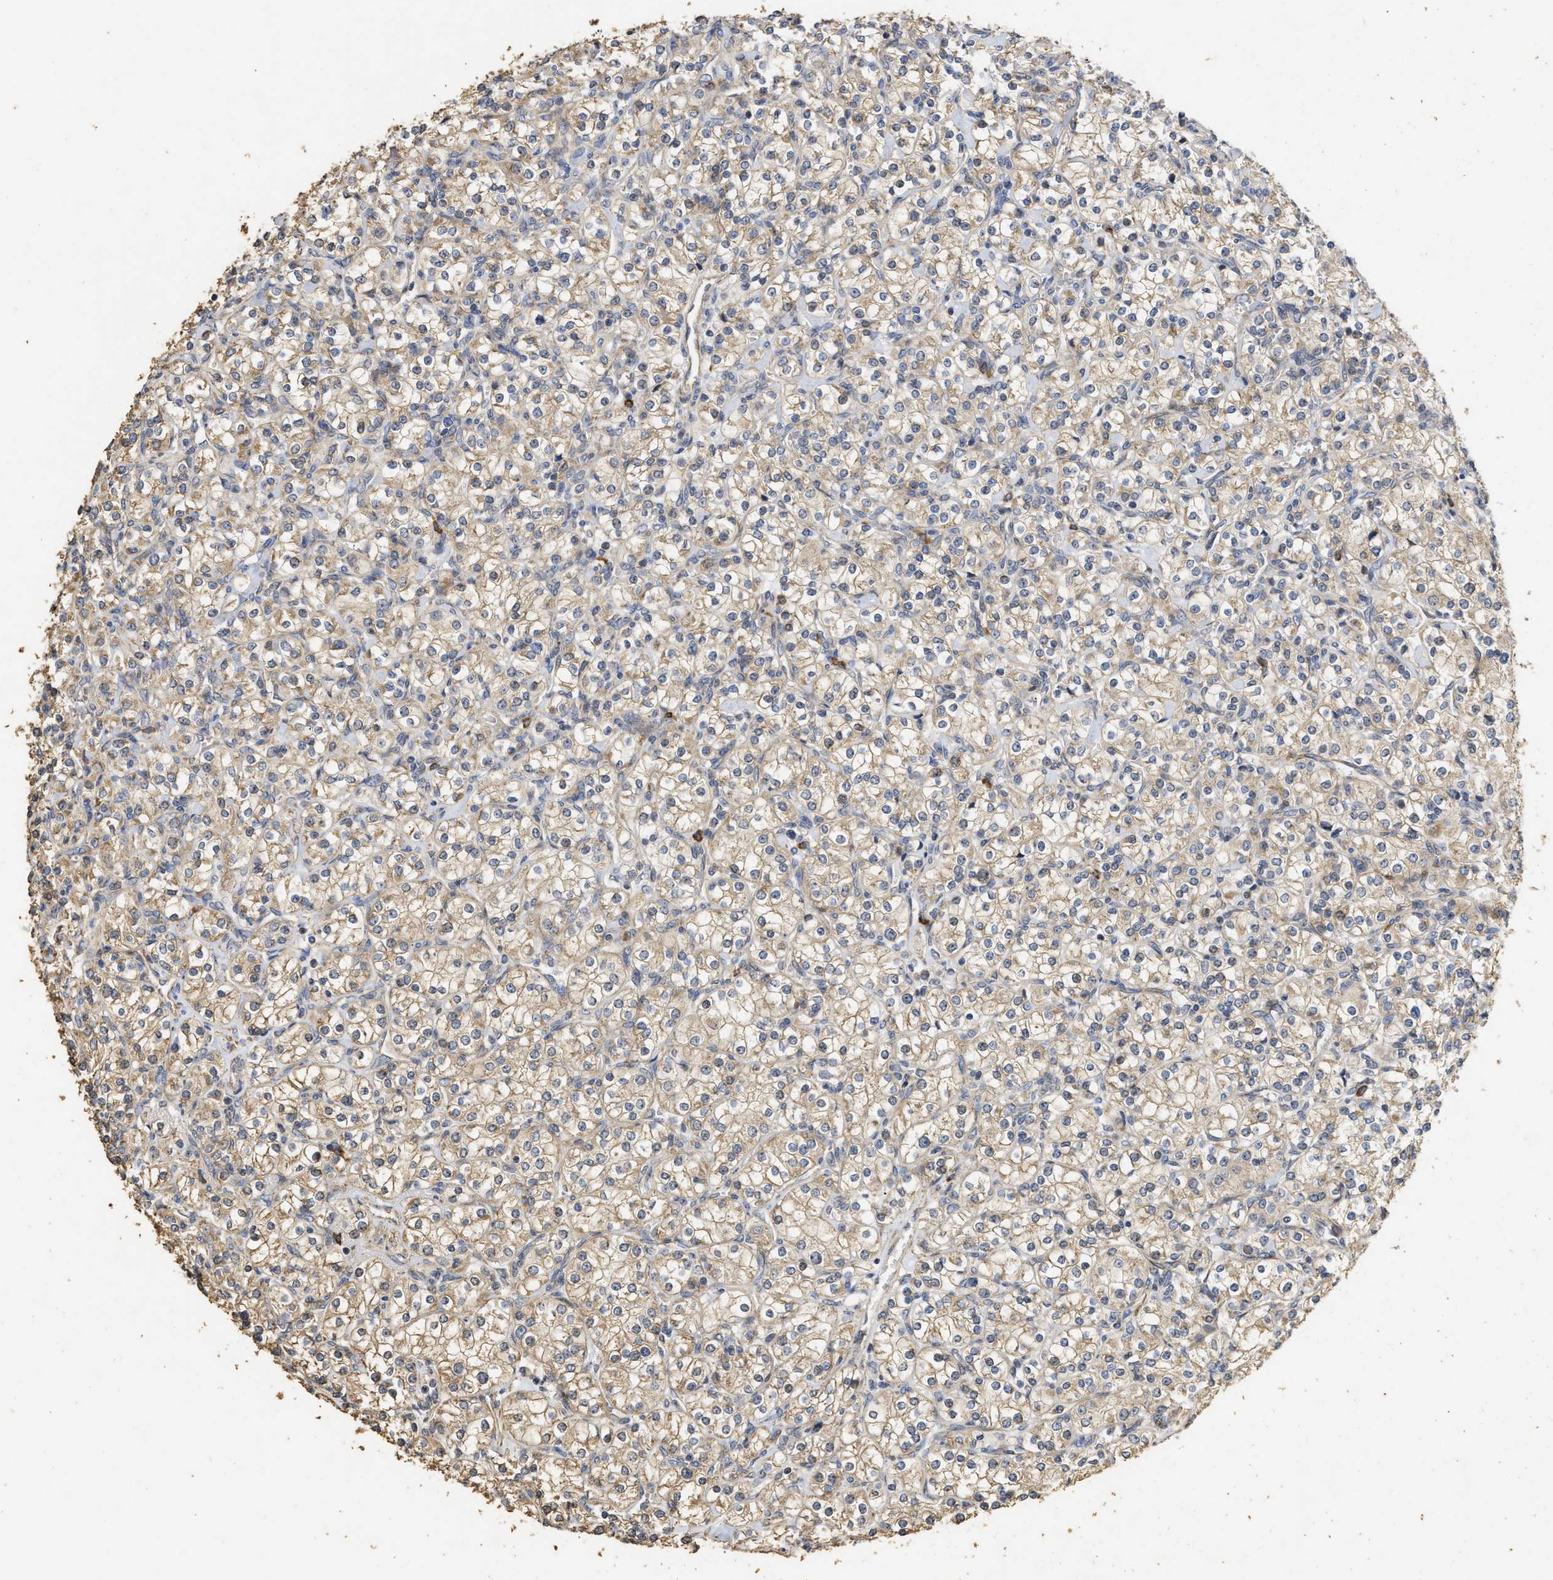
{"staining": {"intensity": "weak", "quantity": ">75%", "location": "cytoplasmic/membranous"}, "tissue": "renal cancer", "cell_type": "Tumor cells", "image_type": "cancer", "snomed": [{"axis": "morphology", "description": "Adenocarcinoma, NOS"}, {"axis": "topography", "description": "Kidney"}], "caption": "Tumor cells reveal weak cytoplasmic/membranous expression in about >75% of cells in adenocarcinoma (renal).", "gene": "NAV1", "patient": {"sex": "male", "age": 77}}